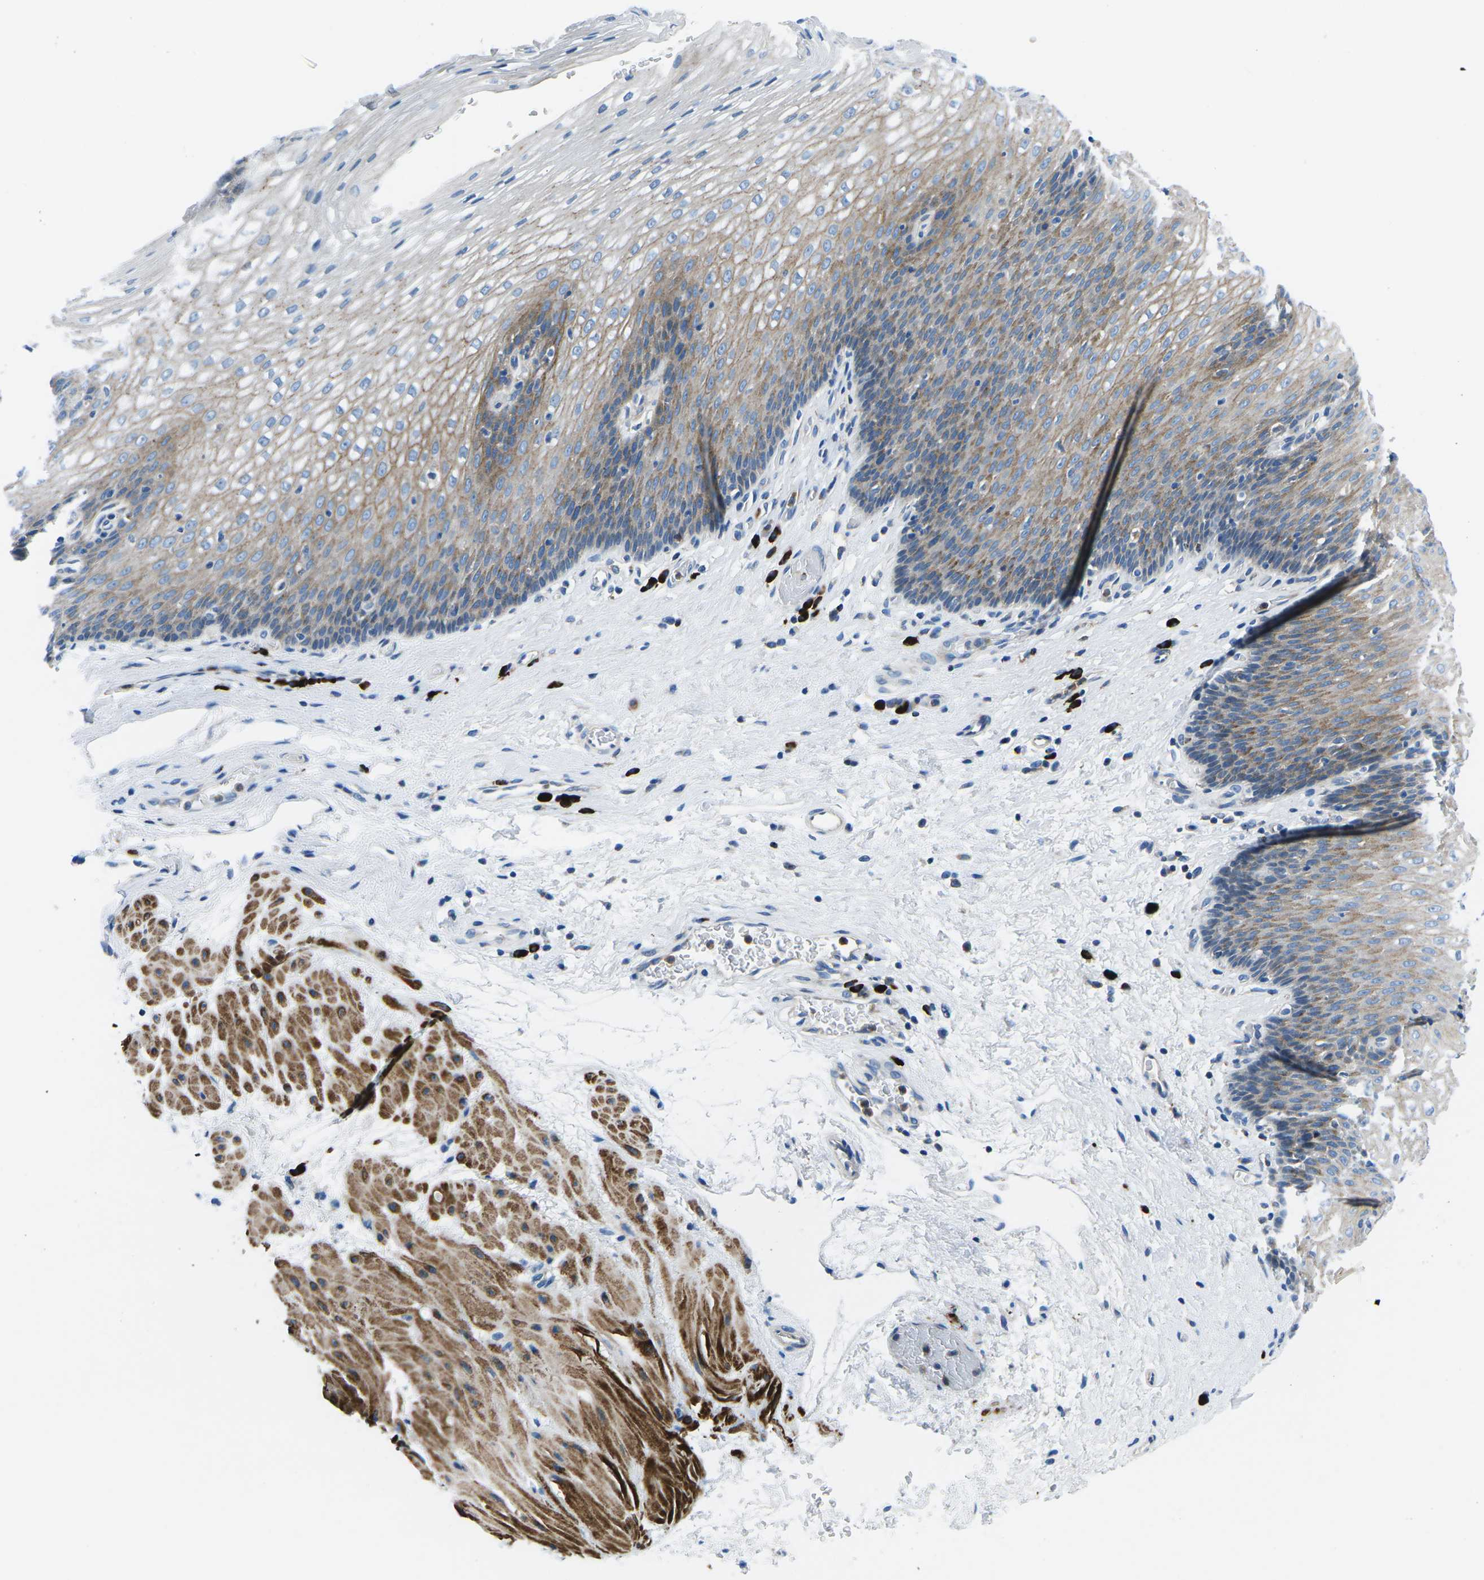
{"staining": {"intensity": "moderate", "quantity": "25%-75%", "location": "cytoplasmic/membranous"}, "tissue": "esophagus", "cell_type": "Squamous epithelial cells", "image_type": "normal", "snomed": [{"axis": "morphology", "description": "Normal tissue, NOS"}, {"axis": "topography", "description": "Esophagus"}], "caption": "Approximately 25%-75% of squamous epithelial cells in unremarkable esophagus display moderate cytoplasmic/membranous protein staining as visualized by brown immunohistochemical staining.", "gene": "MC4R", "patient": {"sex": "male", "age": 48}}